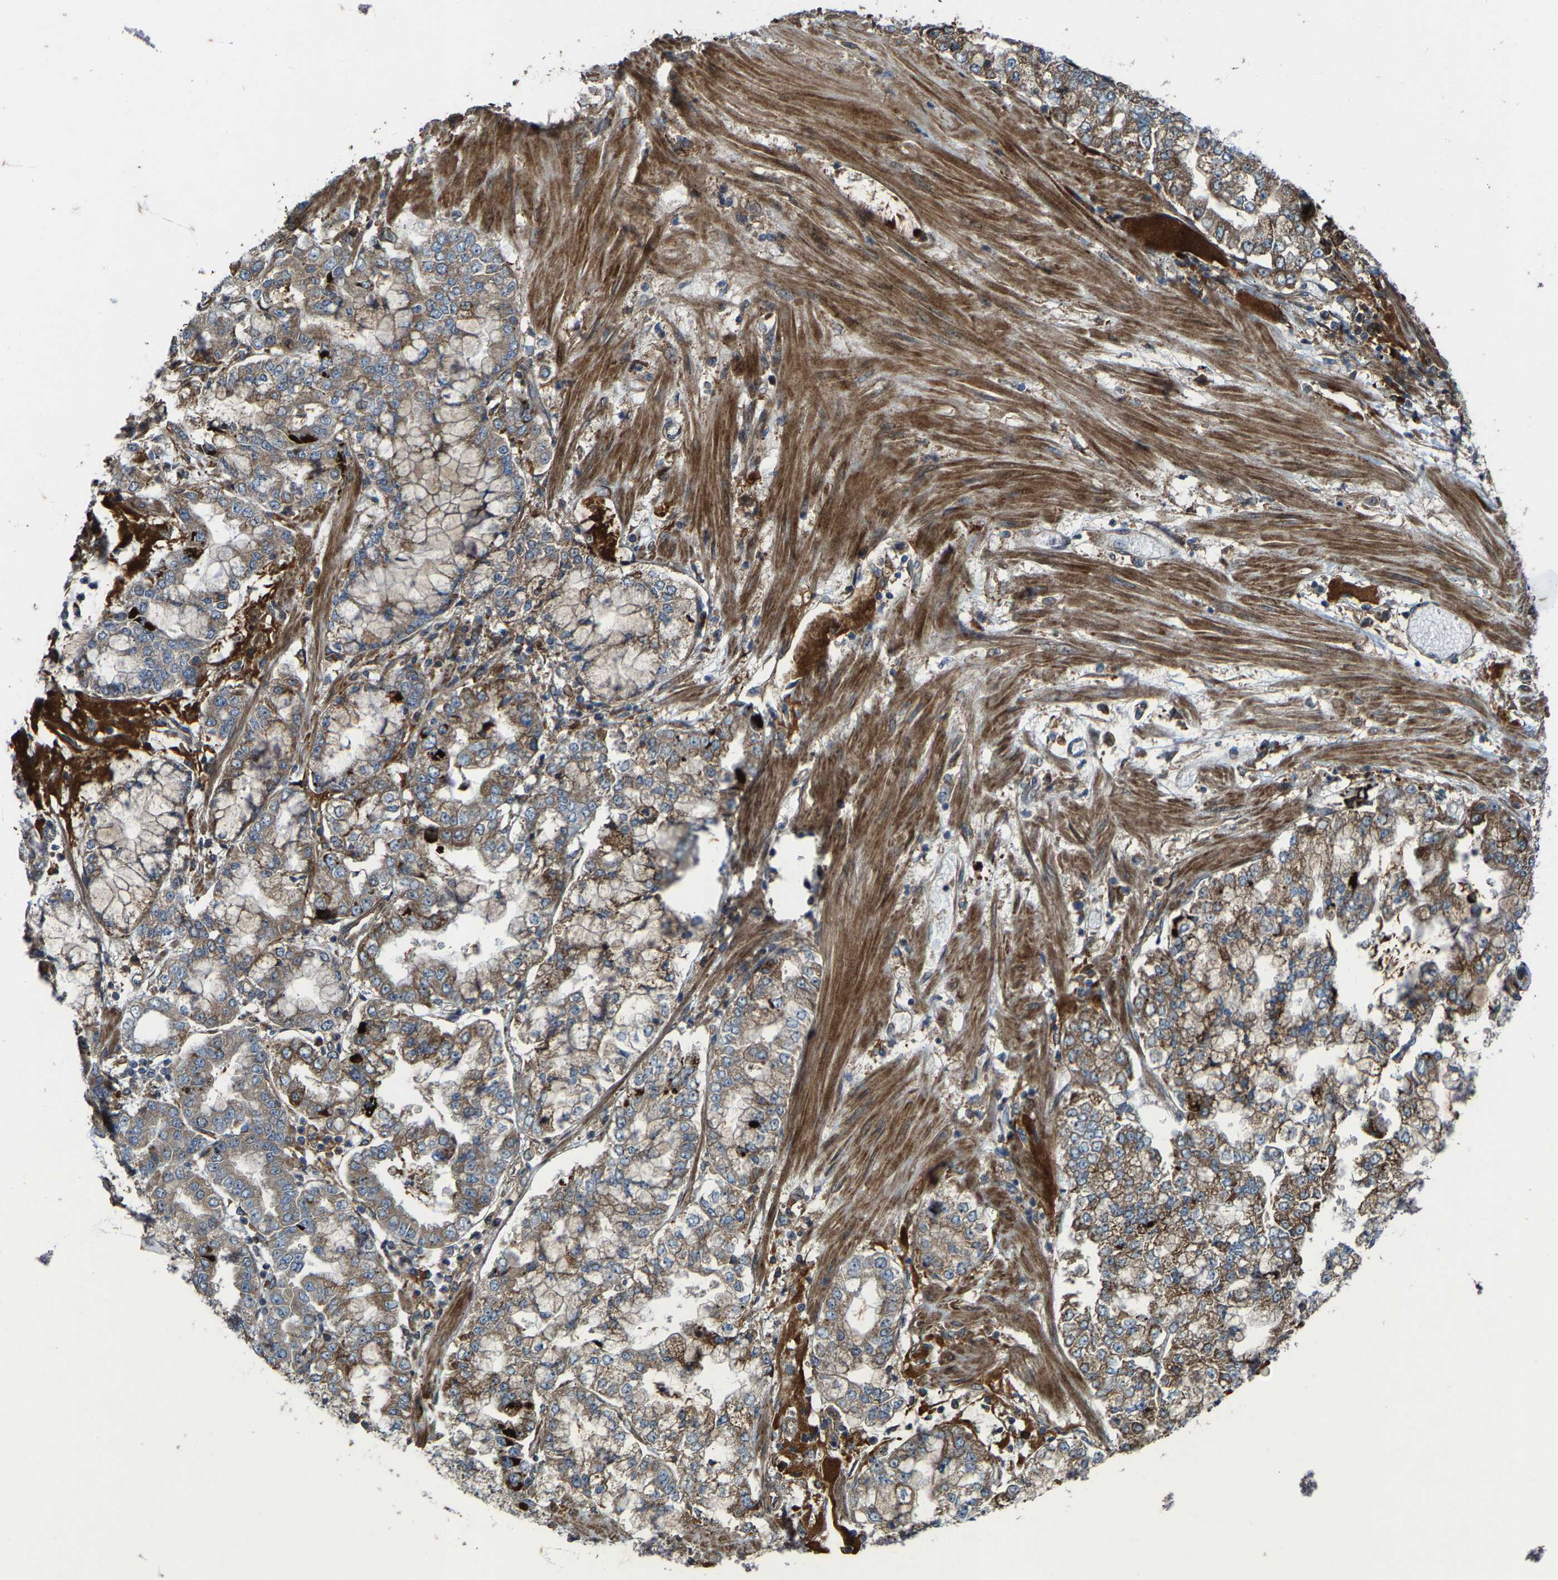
{"staining": {"intensity": "moderate", "quantity": ">75%", "location": "cytoplasmic/membranous"}, "tissue": "stomach cancer", "cell_type": "Tumor cells", "image_type": "cancer", "snomed": [{"axis": "morphology", "description": "Adenocarcinoma, NOS"}, {"axis": "topography", "description": "Stomach"}], "caption": "A histopathology image of stomach adenocarcinoma stained for a protein shows moderate cytoplasmic/membranous brown staining in tumor cells. (IHC, brightfield microscopy, high magnification).", "gene": "LRRC72", "patient": {"sex": "male", "age": 76}}